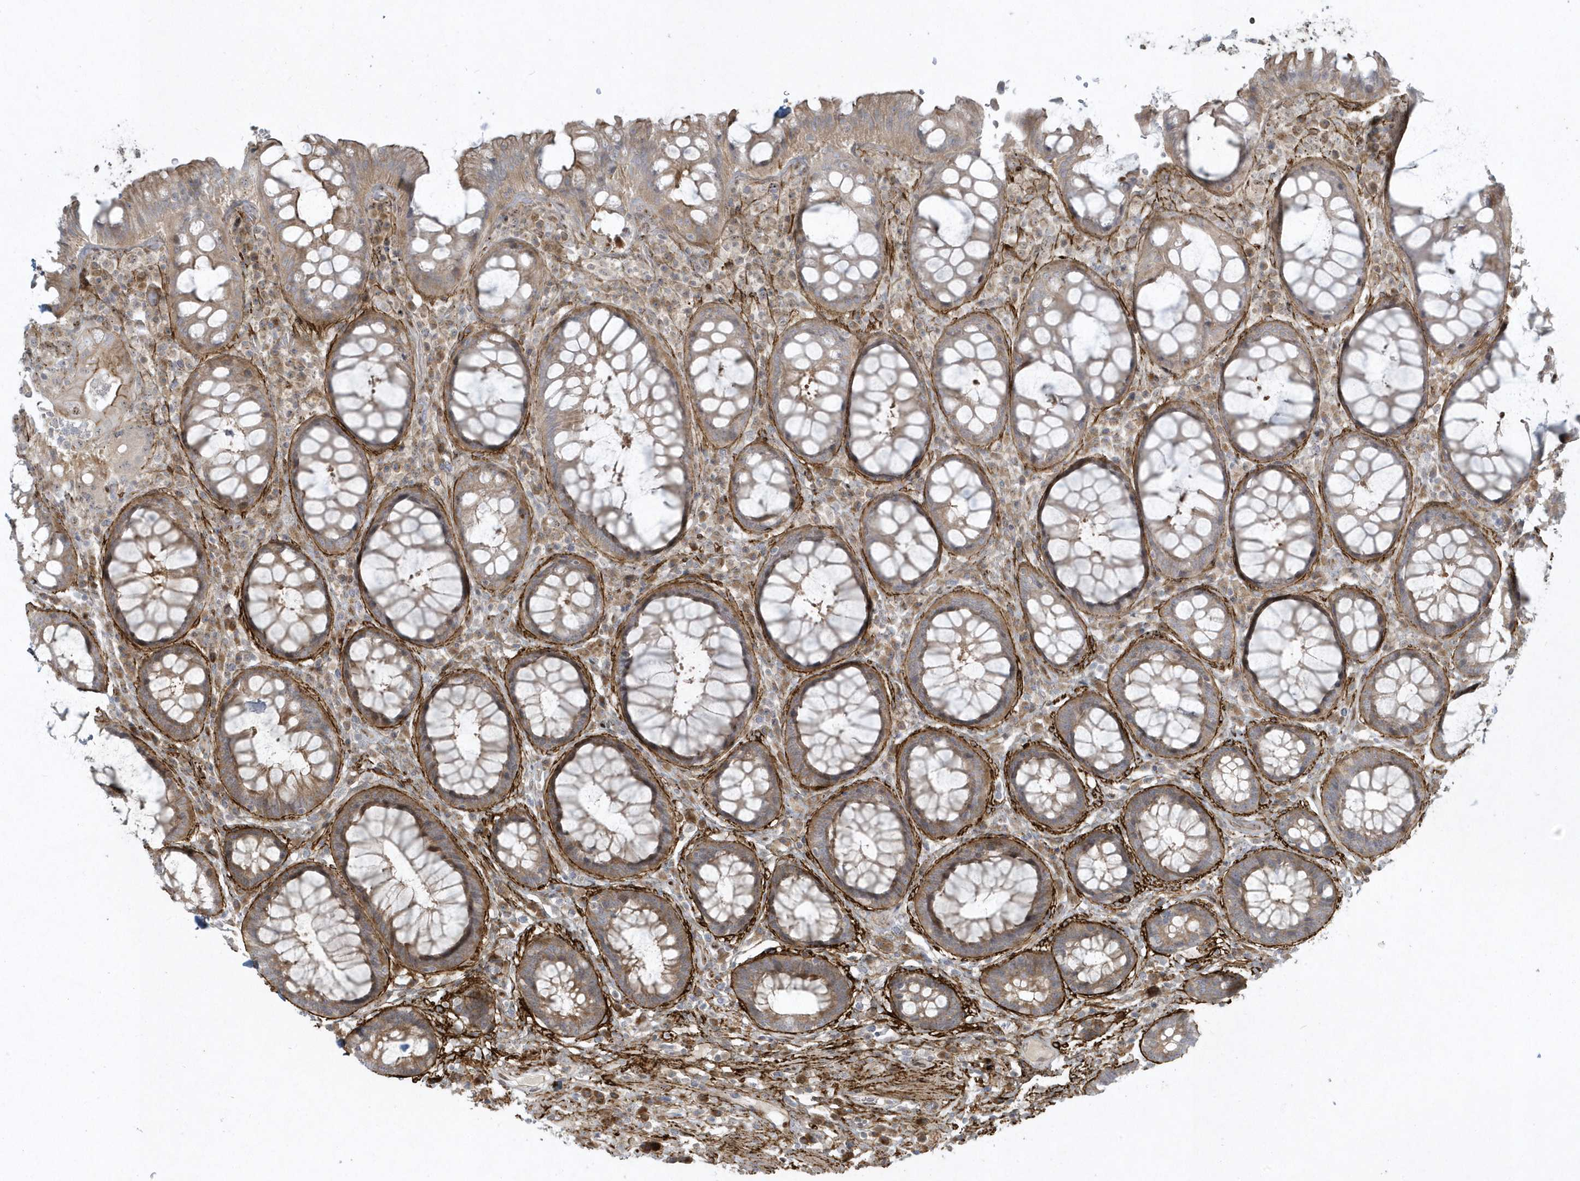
{"staining": {"intensity": "moderate", "quantity": ">75%", "location": "cytoplasmic/membranous"}, "tissue": "rectum", "cell_type": "Glandular cells", "image_type": "normal", "snomed": [{"axis": "morphology", "description": "Normal tissue, NOS"}, {"axis": "topography", "description": "Rectum"}], "caption": "Rectum stained with a brown dye displays moderate cytoplasmic/membranous positive expression in approximately >75% of glandular cells.", "gene": "MASP2", "patient": {"sex": "male", "age": 64}}